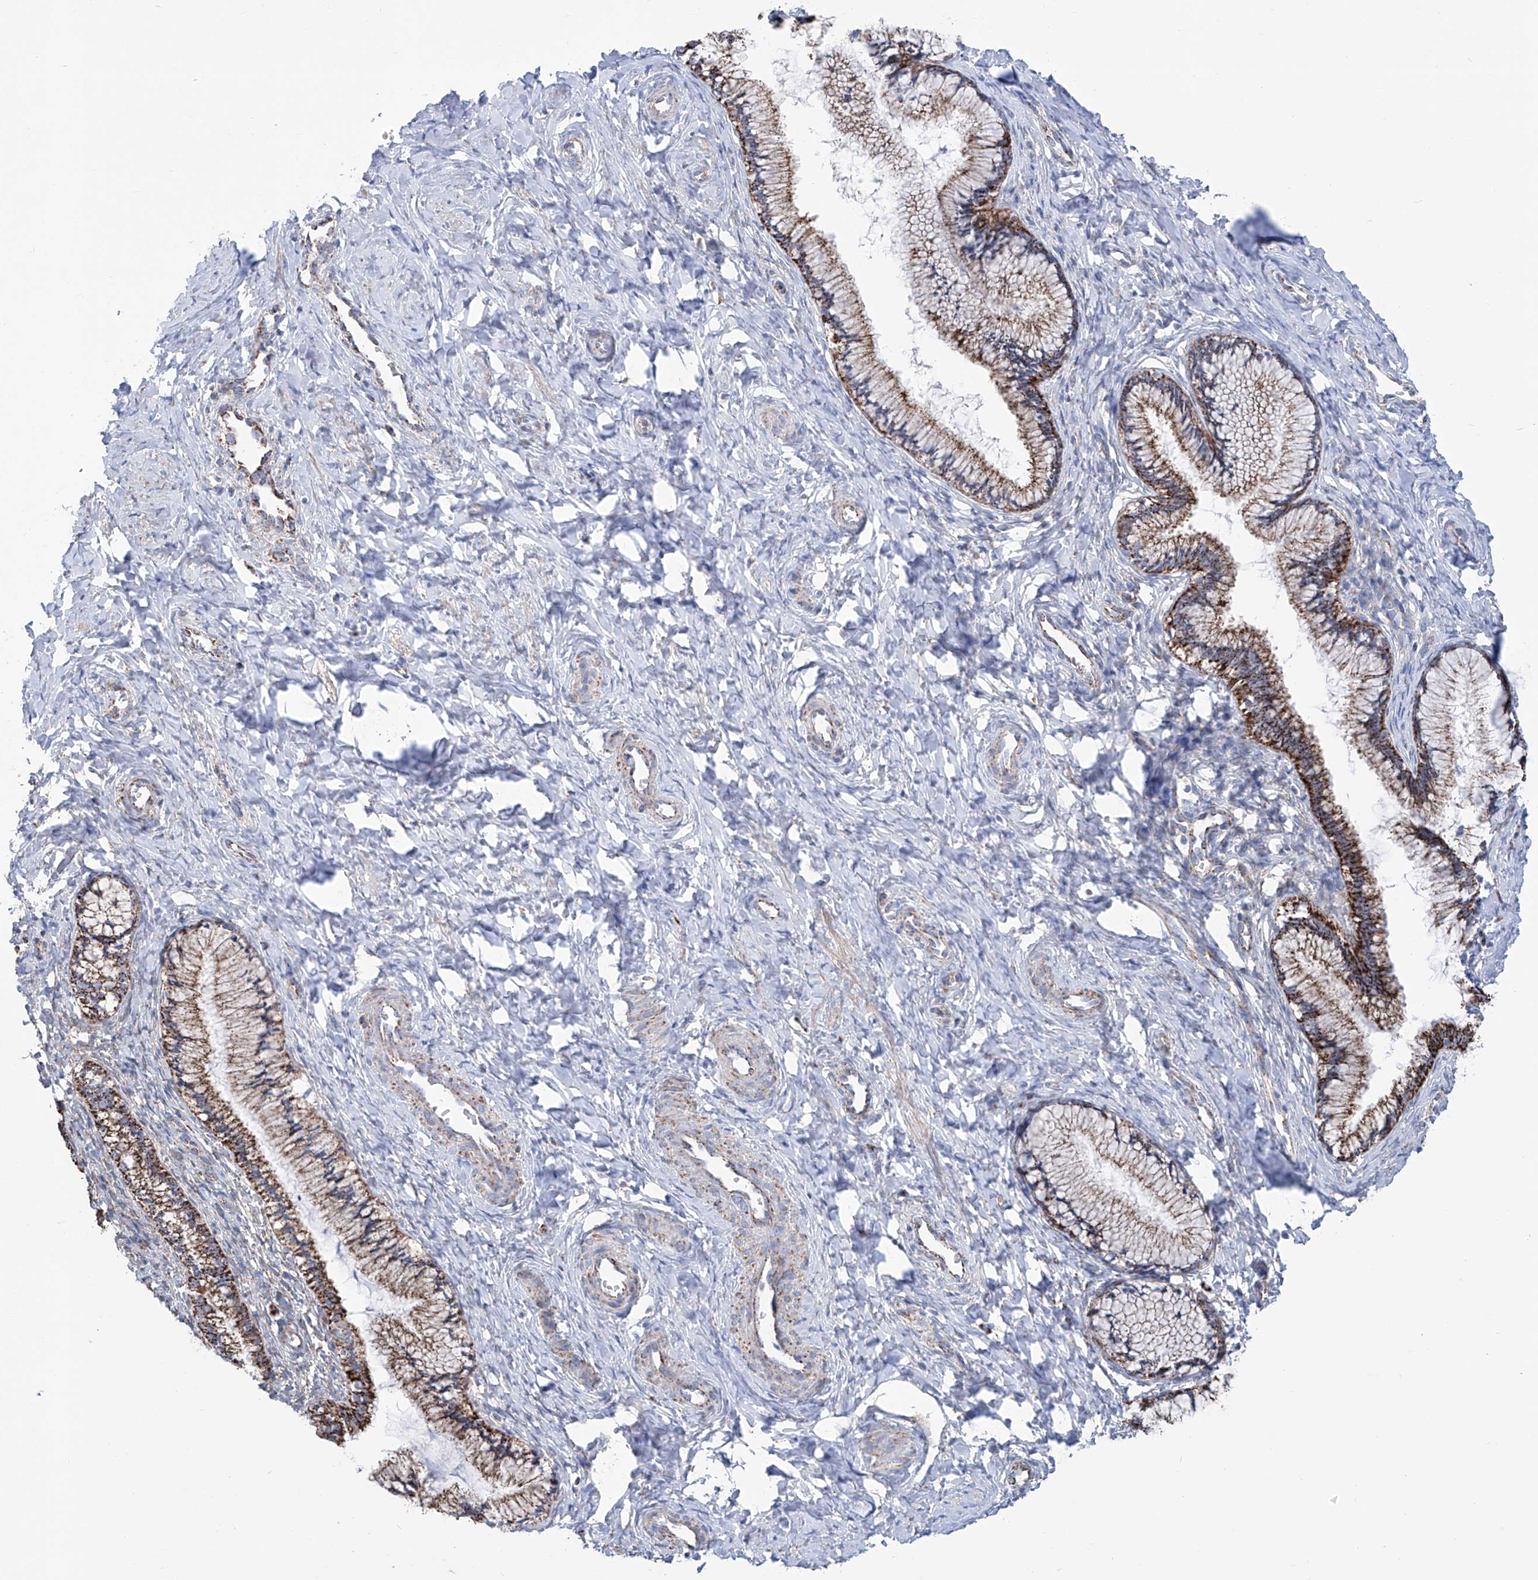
{"staining": {"intensity": "strong", "quantity": ">75%", "location": "cytoplasmic/membranous"}, "tissue": "cervix", "cell_type": "Glandular cells", "image_type": "normal", "snomed": [{"axis": "morphology", "description": "Normal tissue, NOS"}, {"axis": "topography", "description": "Cervix"}], "caption": "Cervix was stained to show a protein in brown. There is high levels of strong cytoplasmic/membranous expression in about >75% of glandular cells. (DAB (3,3'-diaminobenzidine) IHC, brown staining for protein, blue staining for nuclei).", "gene": "ALDH6A1", "patient": {"sex": "female", "age": 27}}